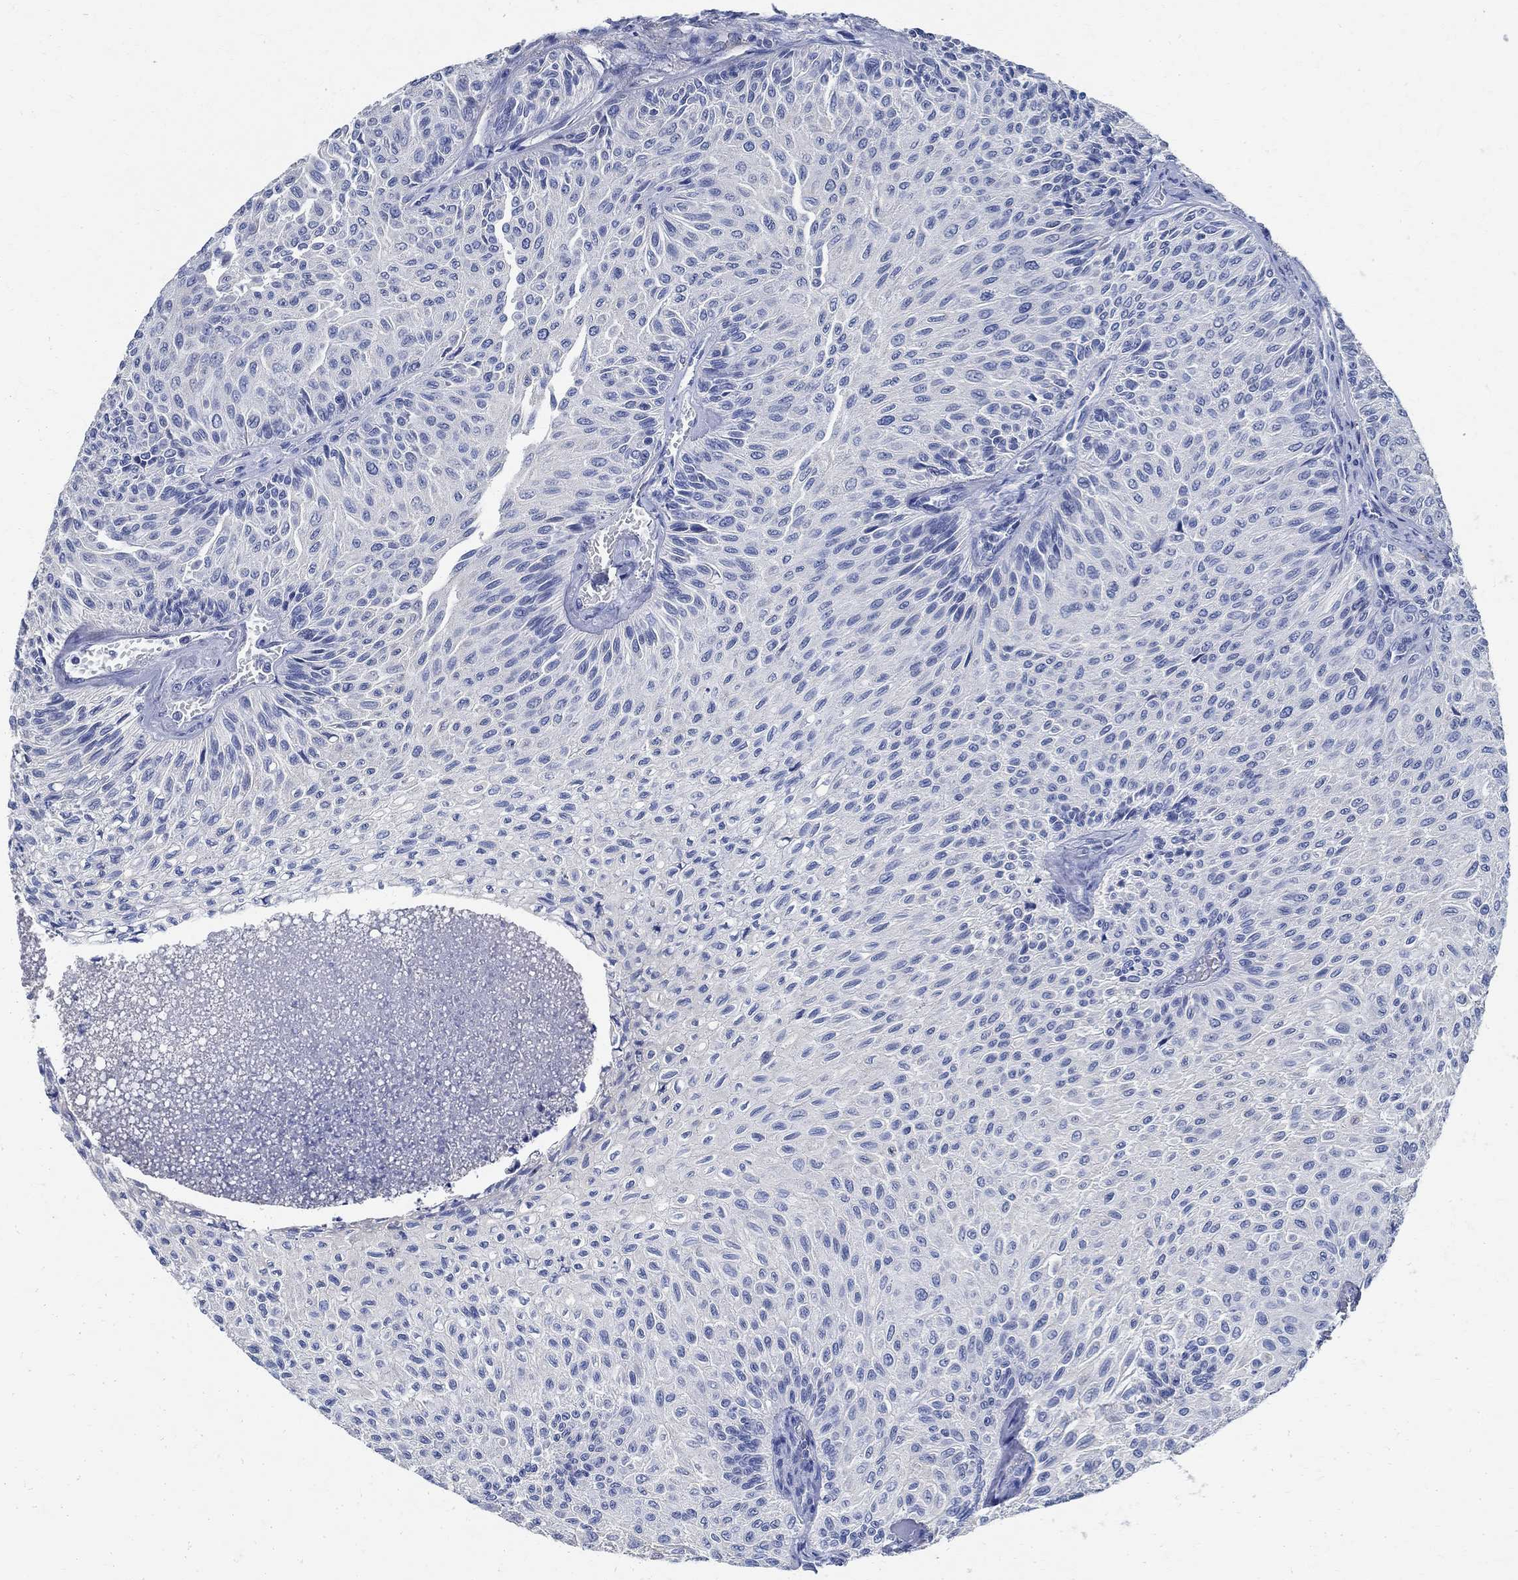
{"staining": {"intensity": "weak", "quantity": "<25%", "location": "cytoplasmic/membranous"}, "tissue": "urothelial cancer", "cell_type": "Tumor cells", "image_type": "cancer", "snomed": [{"axis": "morphology", "description": "Urothelial carcinoma, Low grade"}, {"axis": "topography", "description": "Urinary bladder"}], "caption": "Immunohistochemistry (IHC) of human urothelial cancer shows no expression in tumor cells.", "gene": "PRX", "patient": {"sex": "male", "age": 78}}